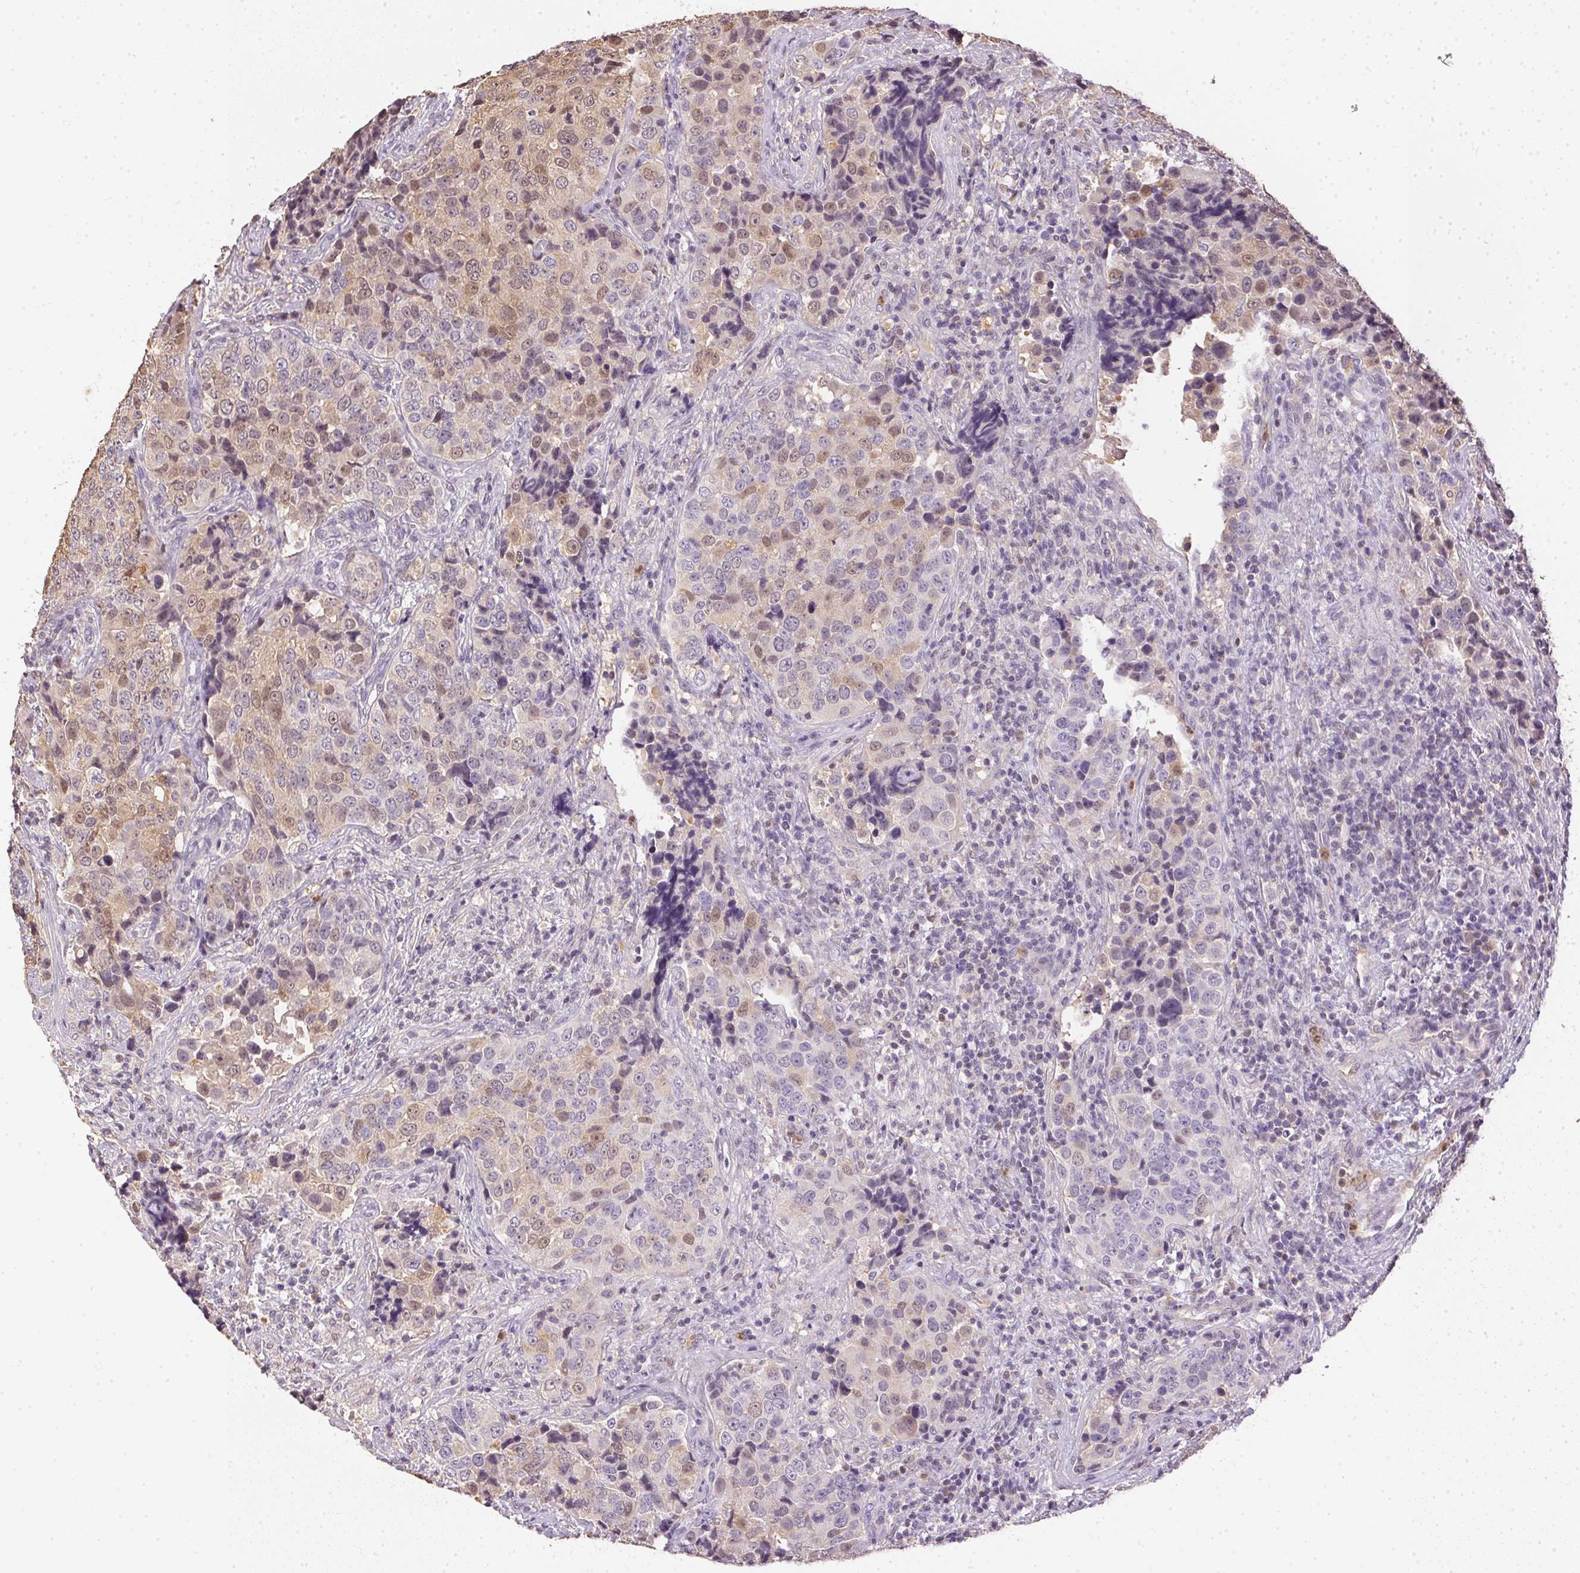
{"staining": {"intensity": "weak", "quantity": "<25%", "location": "nuclear"}, "tissue": "urothelial cancer", "cell_type": "Tumor cells", "image_type": "cancer", "snomed": [{"axis": "morphology", "description": "Urothelial carcinoma, NOS"}, {"axis": "topography", "description": "Urinary bladder"}], "caption": "Transitional cell carcinoma was stained to show a protein in brown. There is no significant expression in tumor cells.", "gene": "S100A3", "patient": {"sex": "male", "age": 52}}